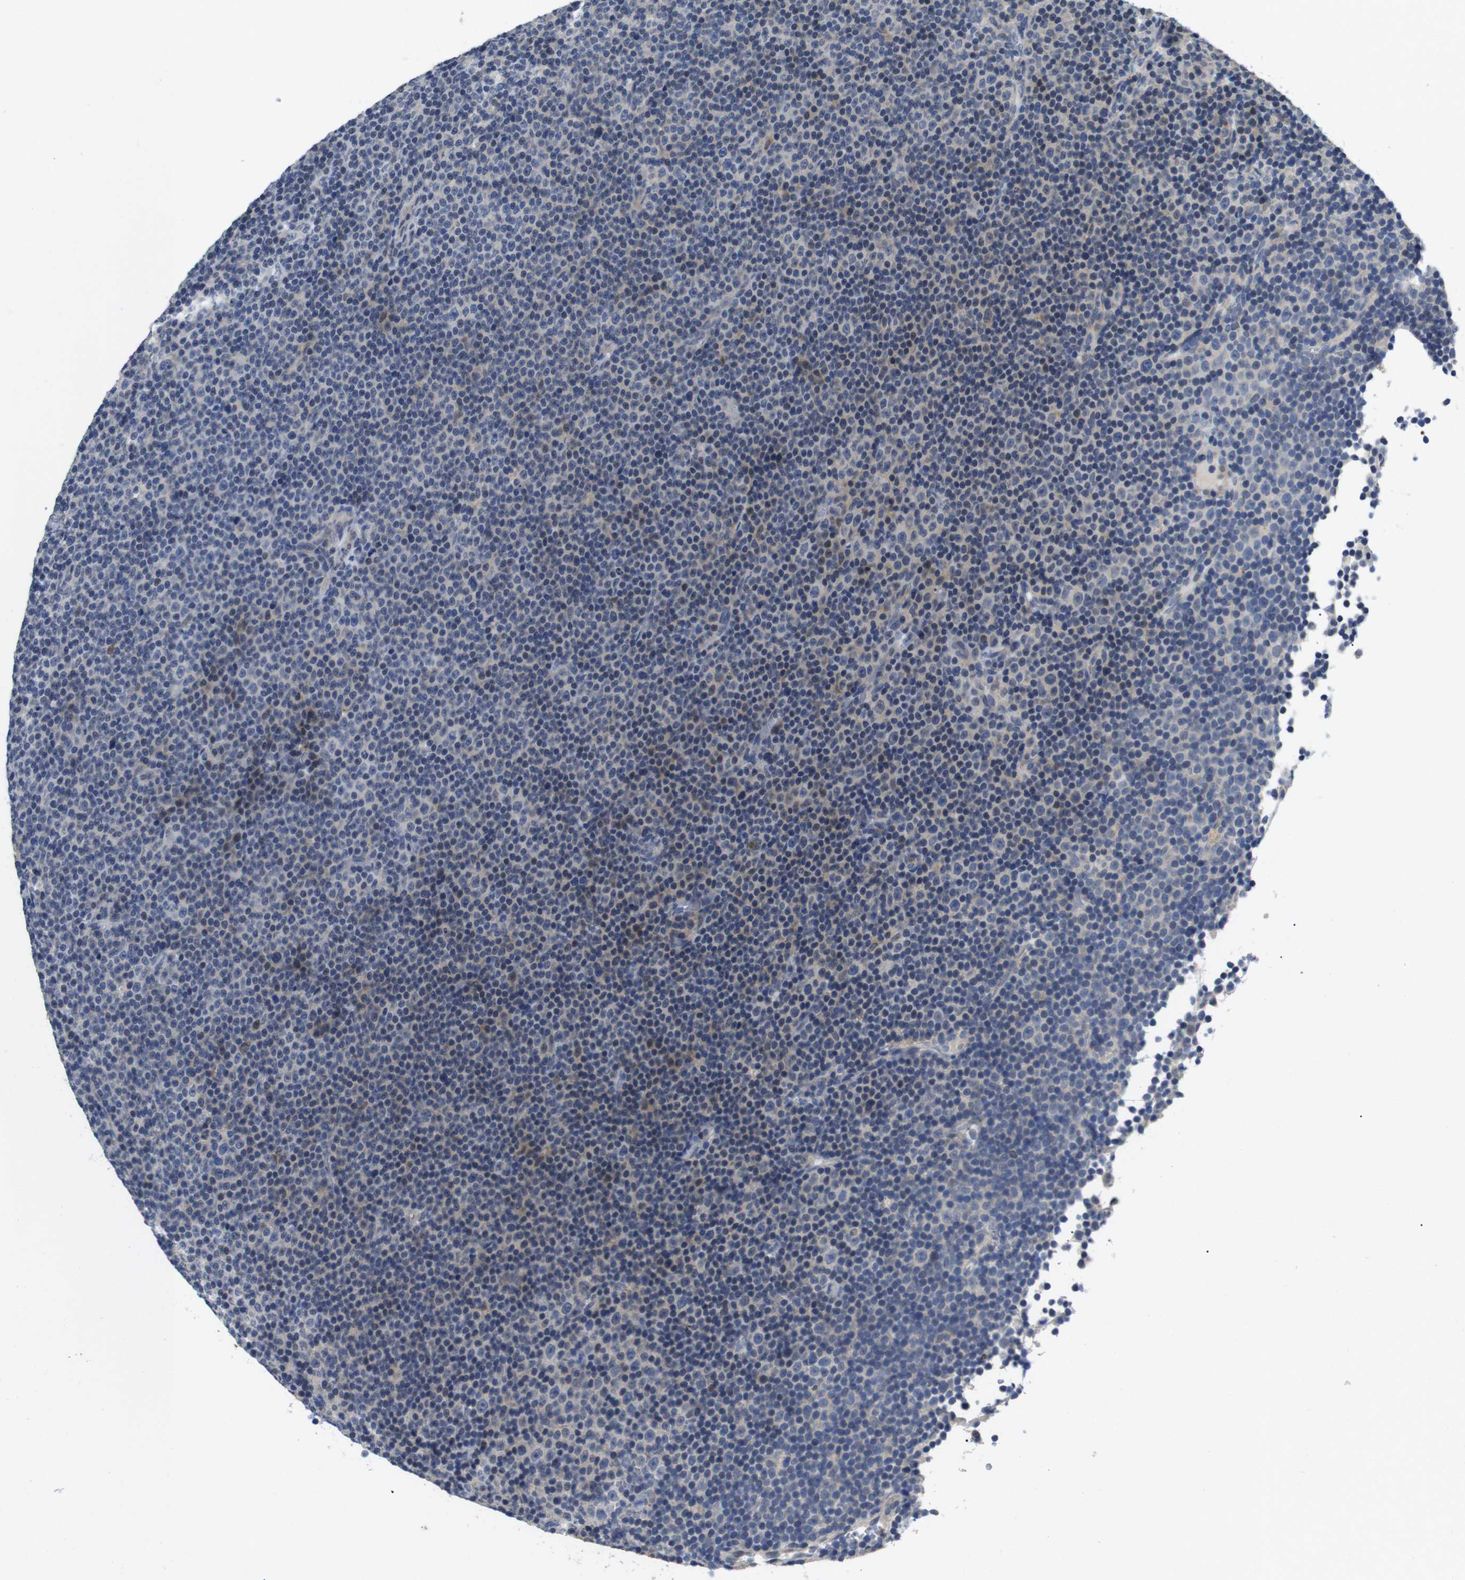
{"staining": {"intensity": "weak", "quantity": "25%-75%", "location": "cytoplasmic/membranous,nuclear"}, "tissue": "lymphoma", "cell_type": "Tumor cells", "image_type": "cancer", "snomed": [{"axis": "morphology", "description": "Malignant lymphoma, non-Hodgkin's type, Low grade"}, {"axis": "topography", "description": "Lymph node"}], "caption": "Immunohistochemistry (IHC) of low-grade malignant lymphoma, non-Hodgkin's type exhibits low levels of weak cytoplasmic/membranous and nuclear expression in about 25%-75% of tumor cells. (DAB (3,3'-diaminobenzidine) IHC, brown staining for protein, blue staining for nuclei).", "gene": "FNTA", "patient": {"sex": "female", "age": 67}}